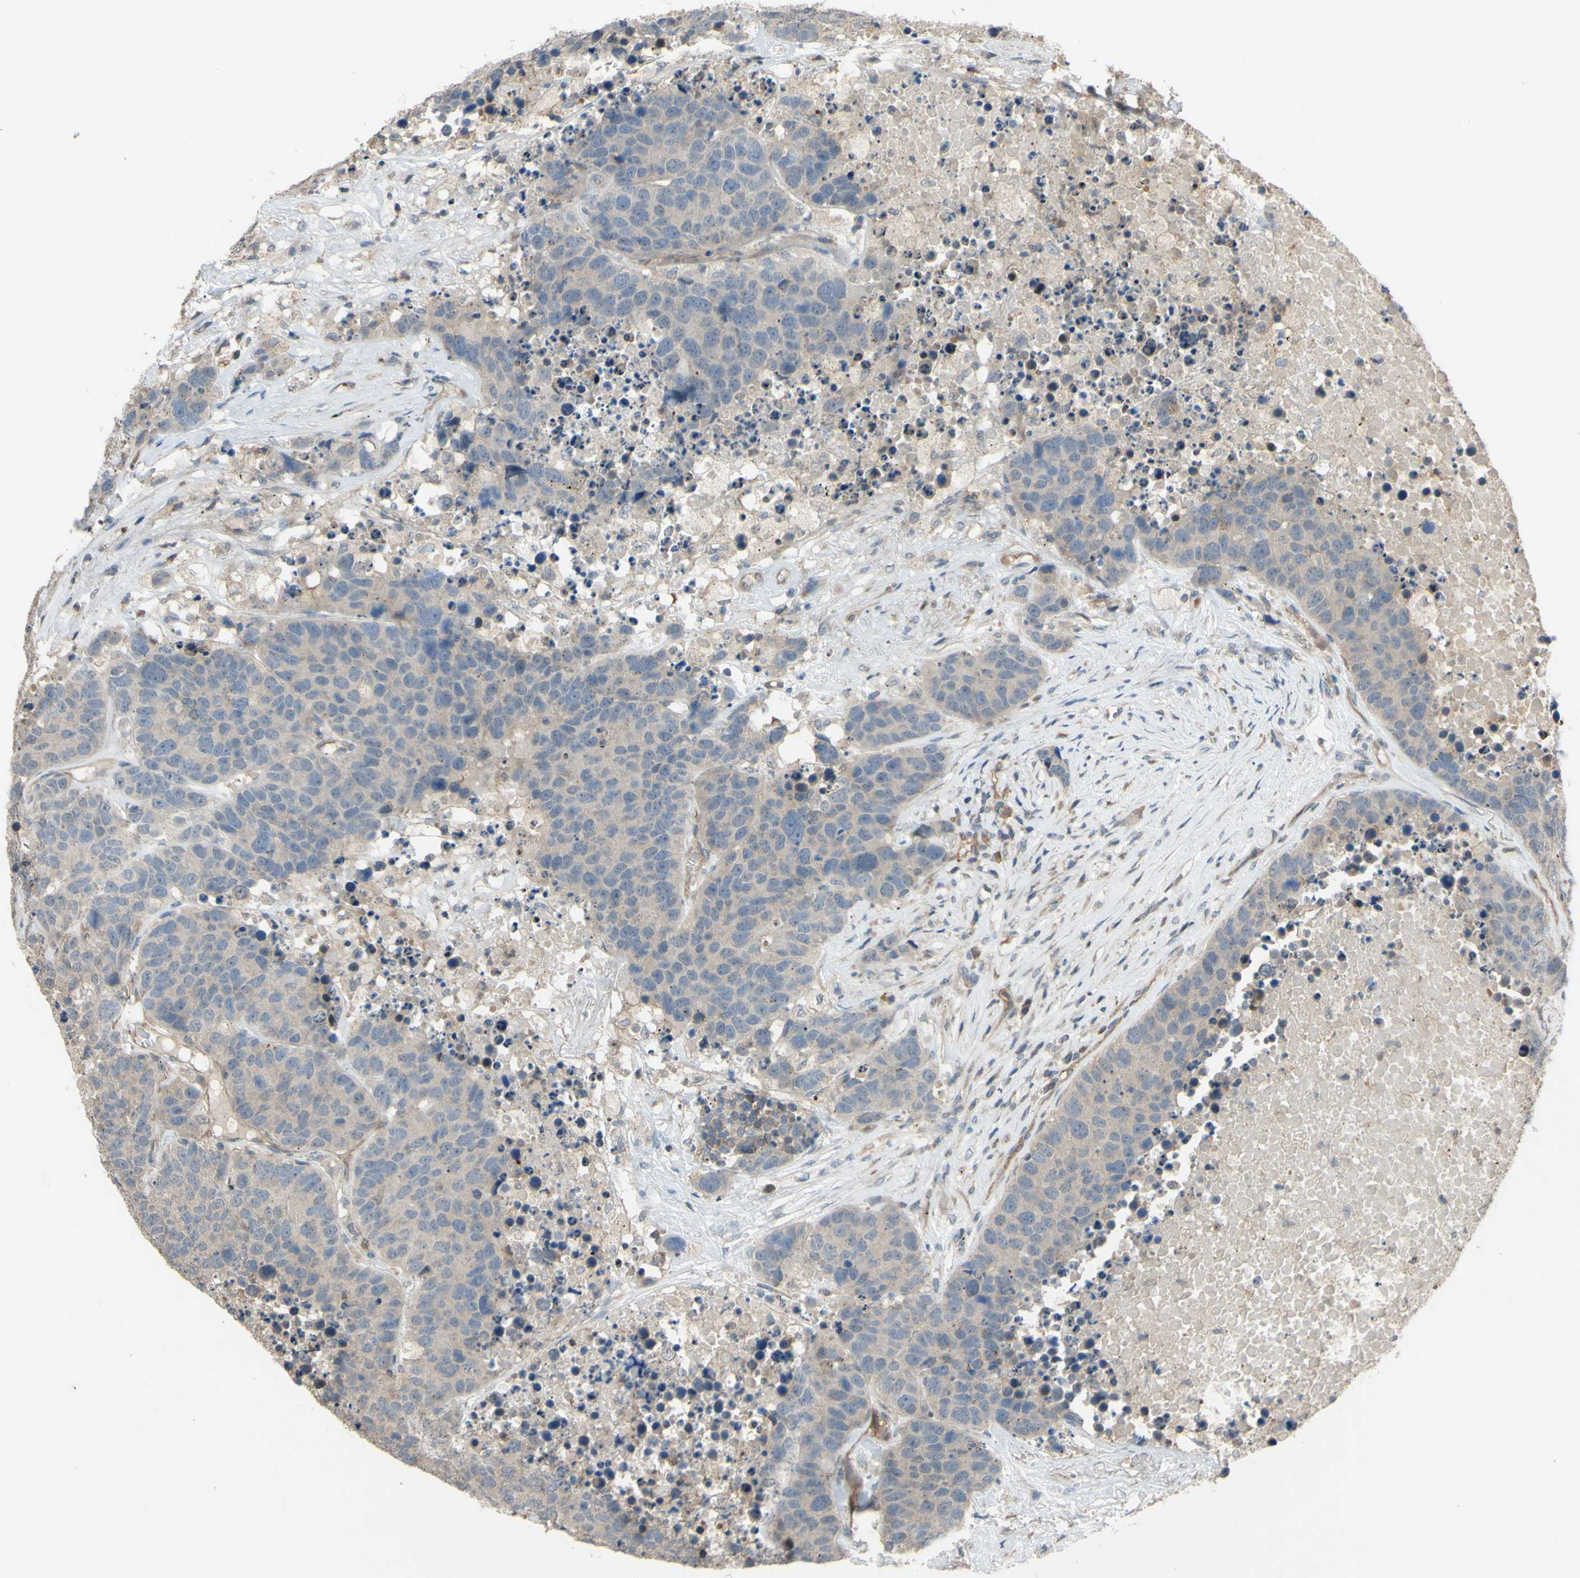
{"staining": {"intensity": "weak", "quantity": ">75%", "location": "cytoplasmic/membranous"}, "tissue": "carcinoid", "cell_type": "Tumor cells", "image_type": "cancer", "snomed": [{"axis": "morphology", "description": "Carcinoid, malignant, NOS"}, {"axis": "topography", "description": "Lung"}], "caption": "Carcinoid stained for a protein (brown) exhibits weak cytoplasmic/membranous positive staining in about >75% of tumor cells.", "gene": "SHROOM4", "patient": {"sex": "male", "age": 60}}